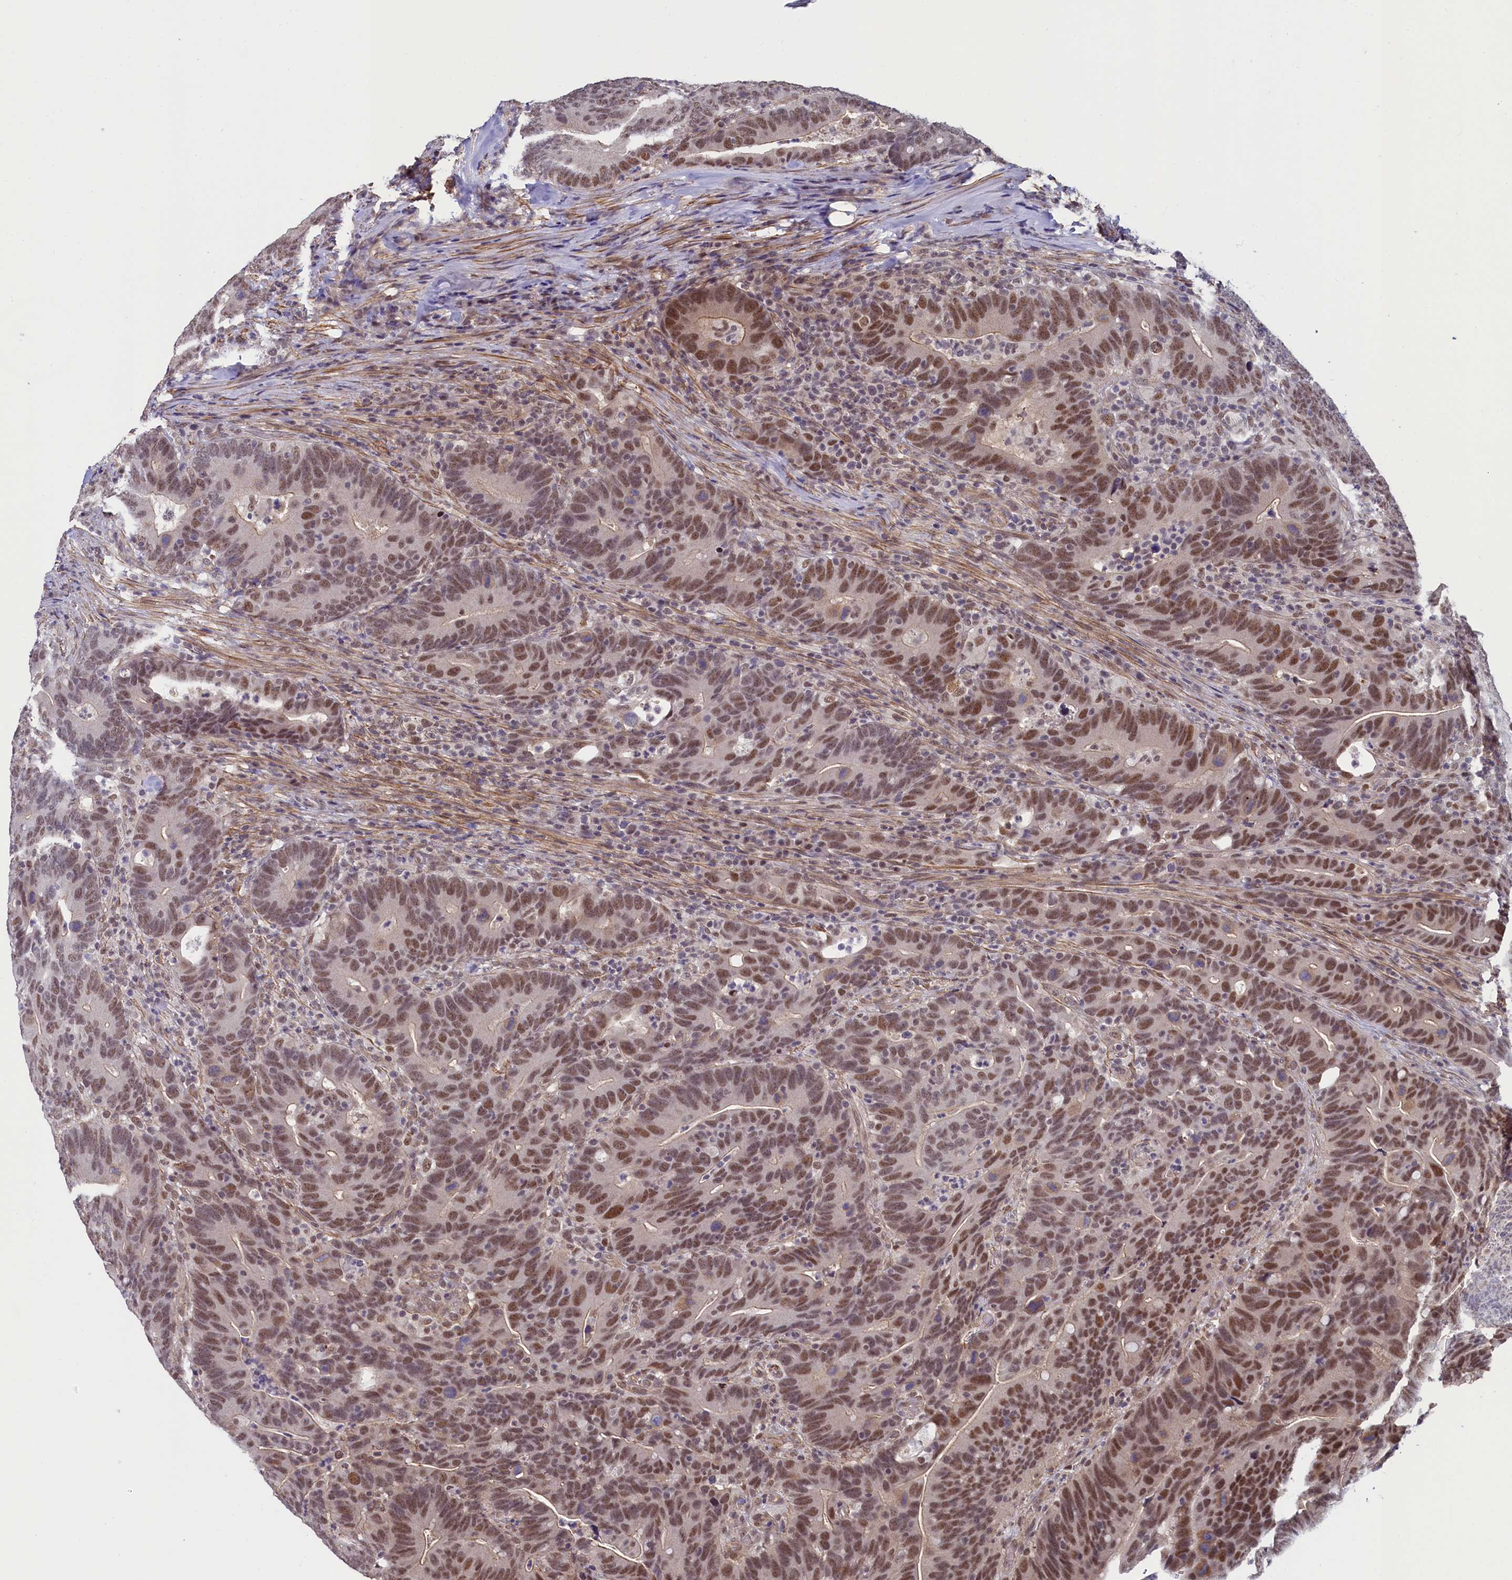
{"staining": {"intensity": "moderate", "quantity": ">75%", "location": "nuclear"}, "tissue": "colorectal cancer", "cell_type": "Tumor cells", "image_type": "cancer", "snomed": [{"axis": "morphology", "description": "Adenocarcinoma, NOS"}, {"axis": "topography", "description": "Colon"}], "caption": "Protein staining of colorectal adenocarcinoma tissue shows moderate nuclear expression in about >75% of tumor cells.", "gene": "INTS14", "patient": {"sex": "female", "age": 66}}